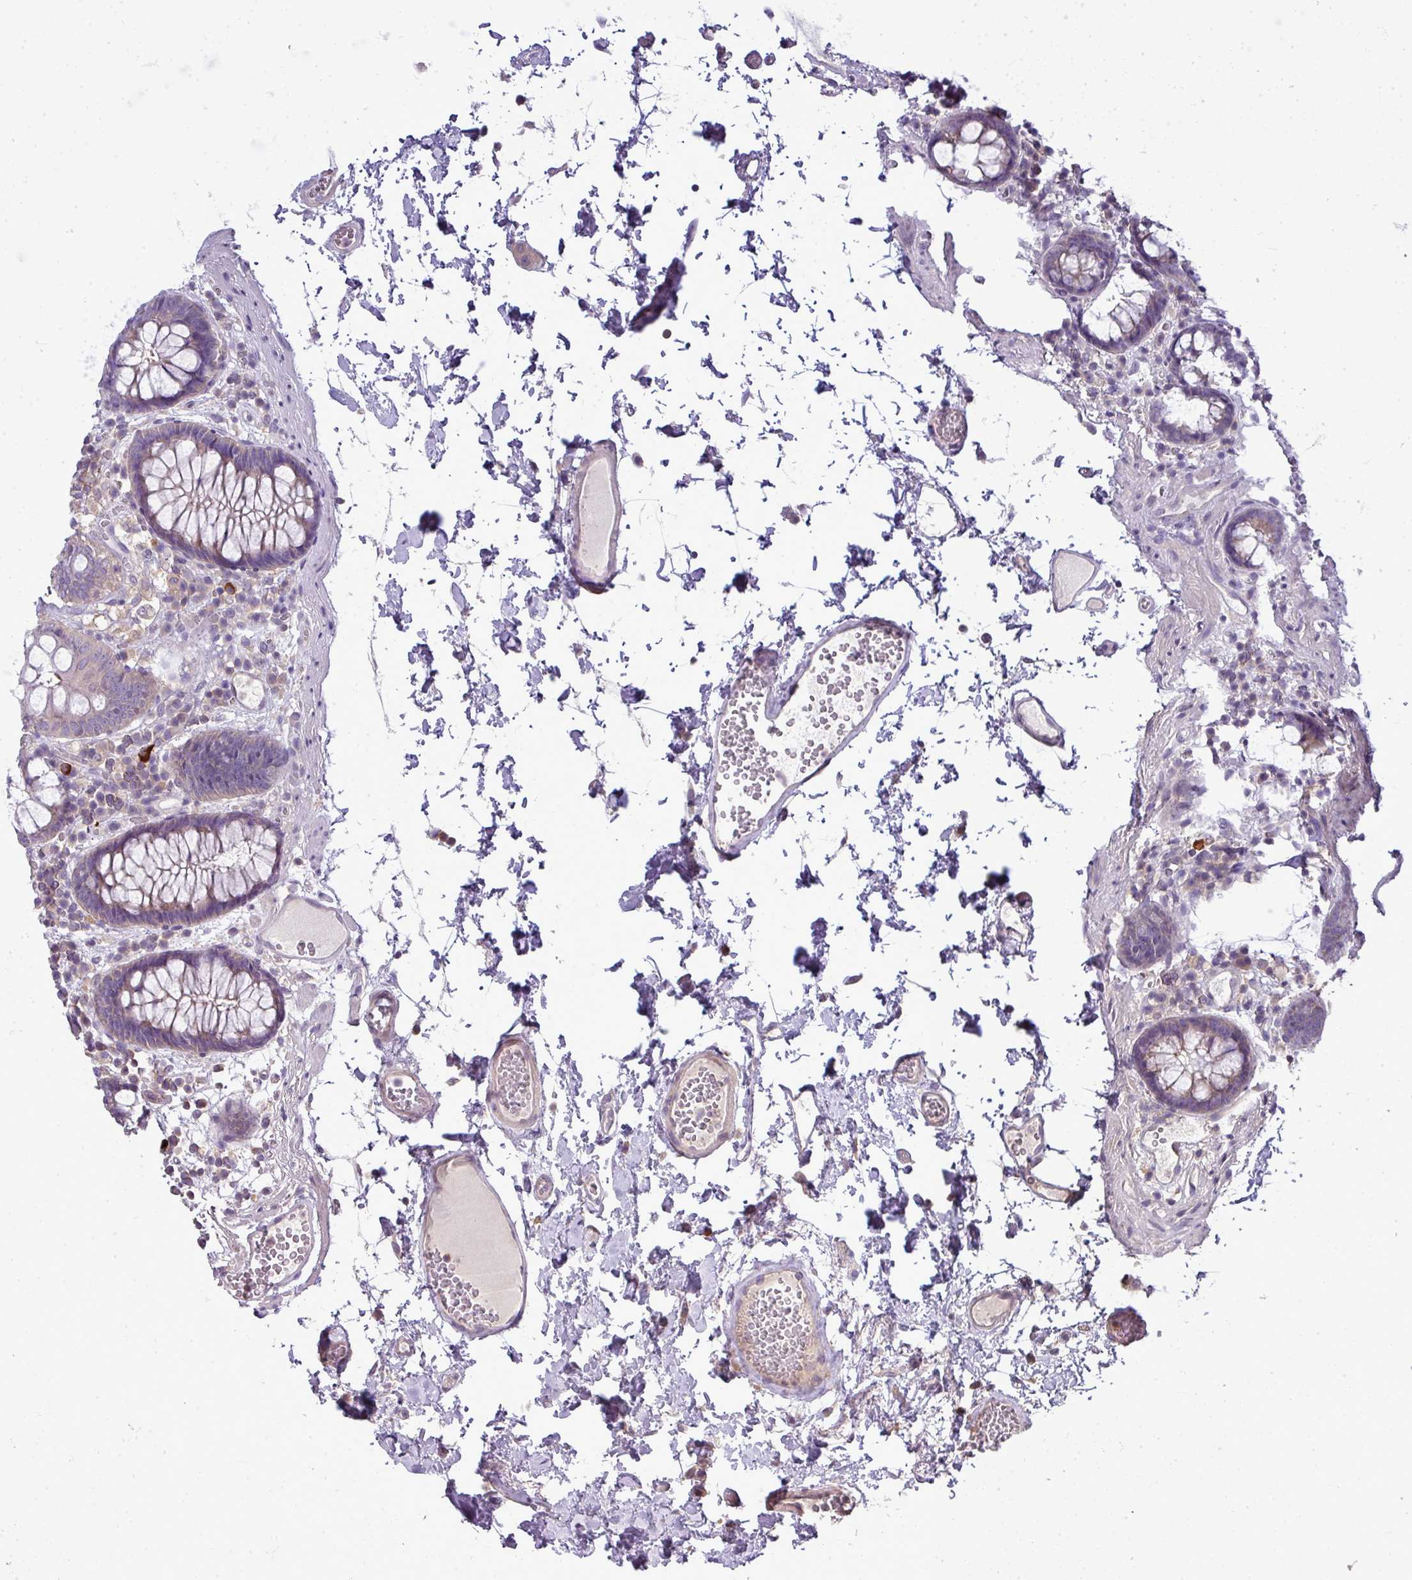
{"staining": {"intensity": "weak", "quantity": "25%-75%", "location": "cytoplasmic/membranous"}, "tissue": "colon", "cell_type": "Endothelial cells", "image_type": "normal", "snomed": [{"axis": "morphology", "description": "Normal tissue, NOS"}, {"axis": "topography", "description": "Colon"}], "caption": "This is a photomicrograph of immunohistochemistry (IHC) staining of unremarkable colon, which shows weak staining in the cytoplasmic/membranous of endothelial cells.", "gene": "STAT5A", "patient": {"sex": "male", "age": 84}}